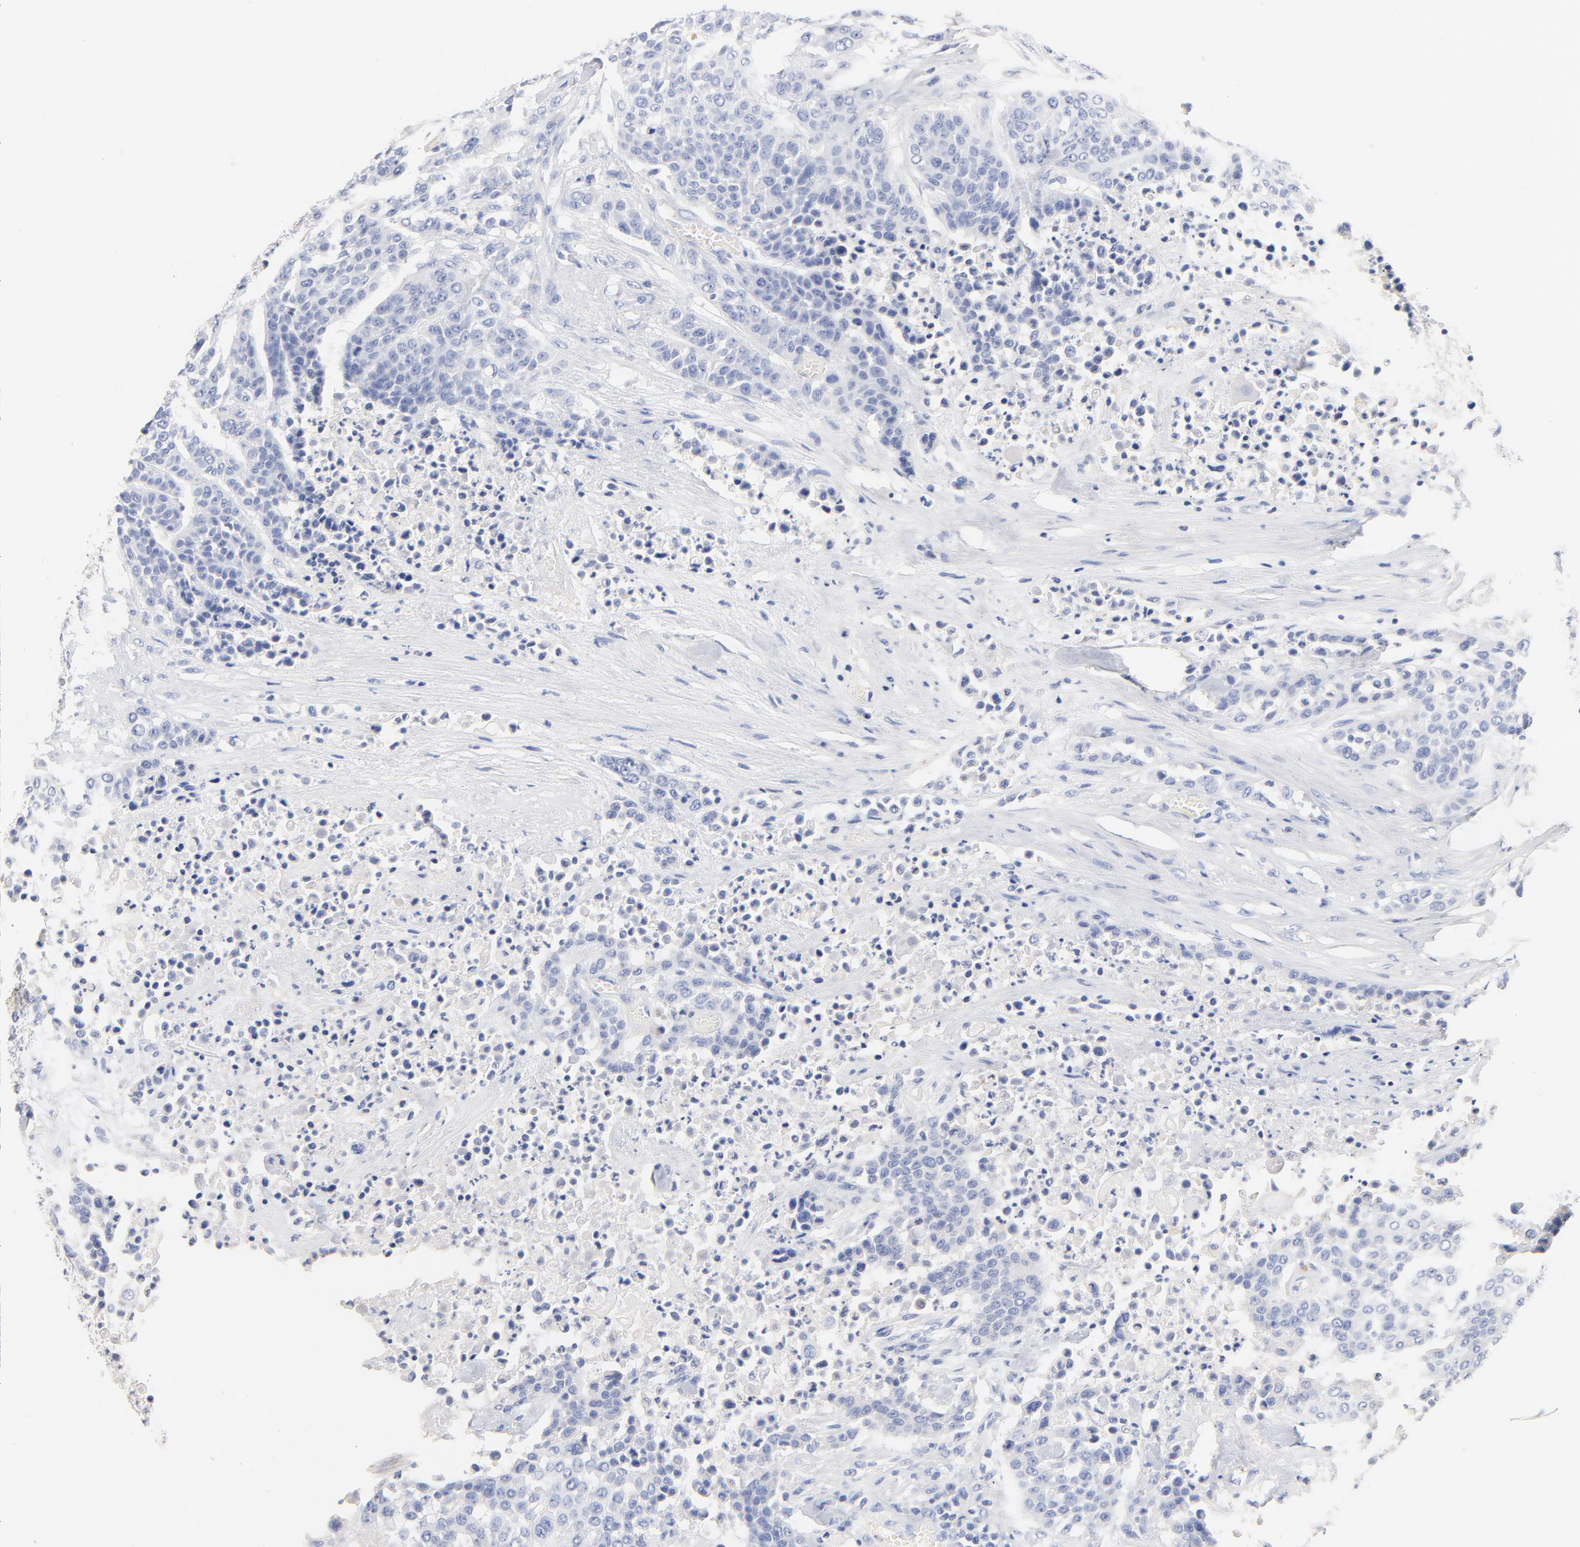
{"staining": {"intensity": "negative", "quantity": "none", "location": "none"}, "tissue": "urothelial cancer", "cell_type": "Tumor cells", "image_type": "cancer", "snomed": [{"axis": "morphology", "description": "Urothelial carcinoma, High grade"}, {"axis": "topography", "description": "Urinary bladder"}], "caption": "Photomicrograph shows no significant protein expression in tumor cells of high-grade urothelial carcinoma.", "gene": "CPS1", "patient": {"sex": "male", "age": 74}}